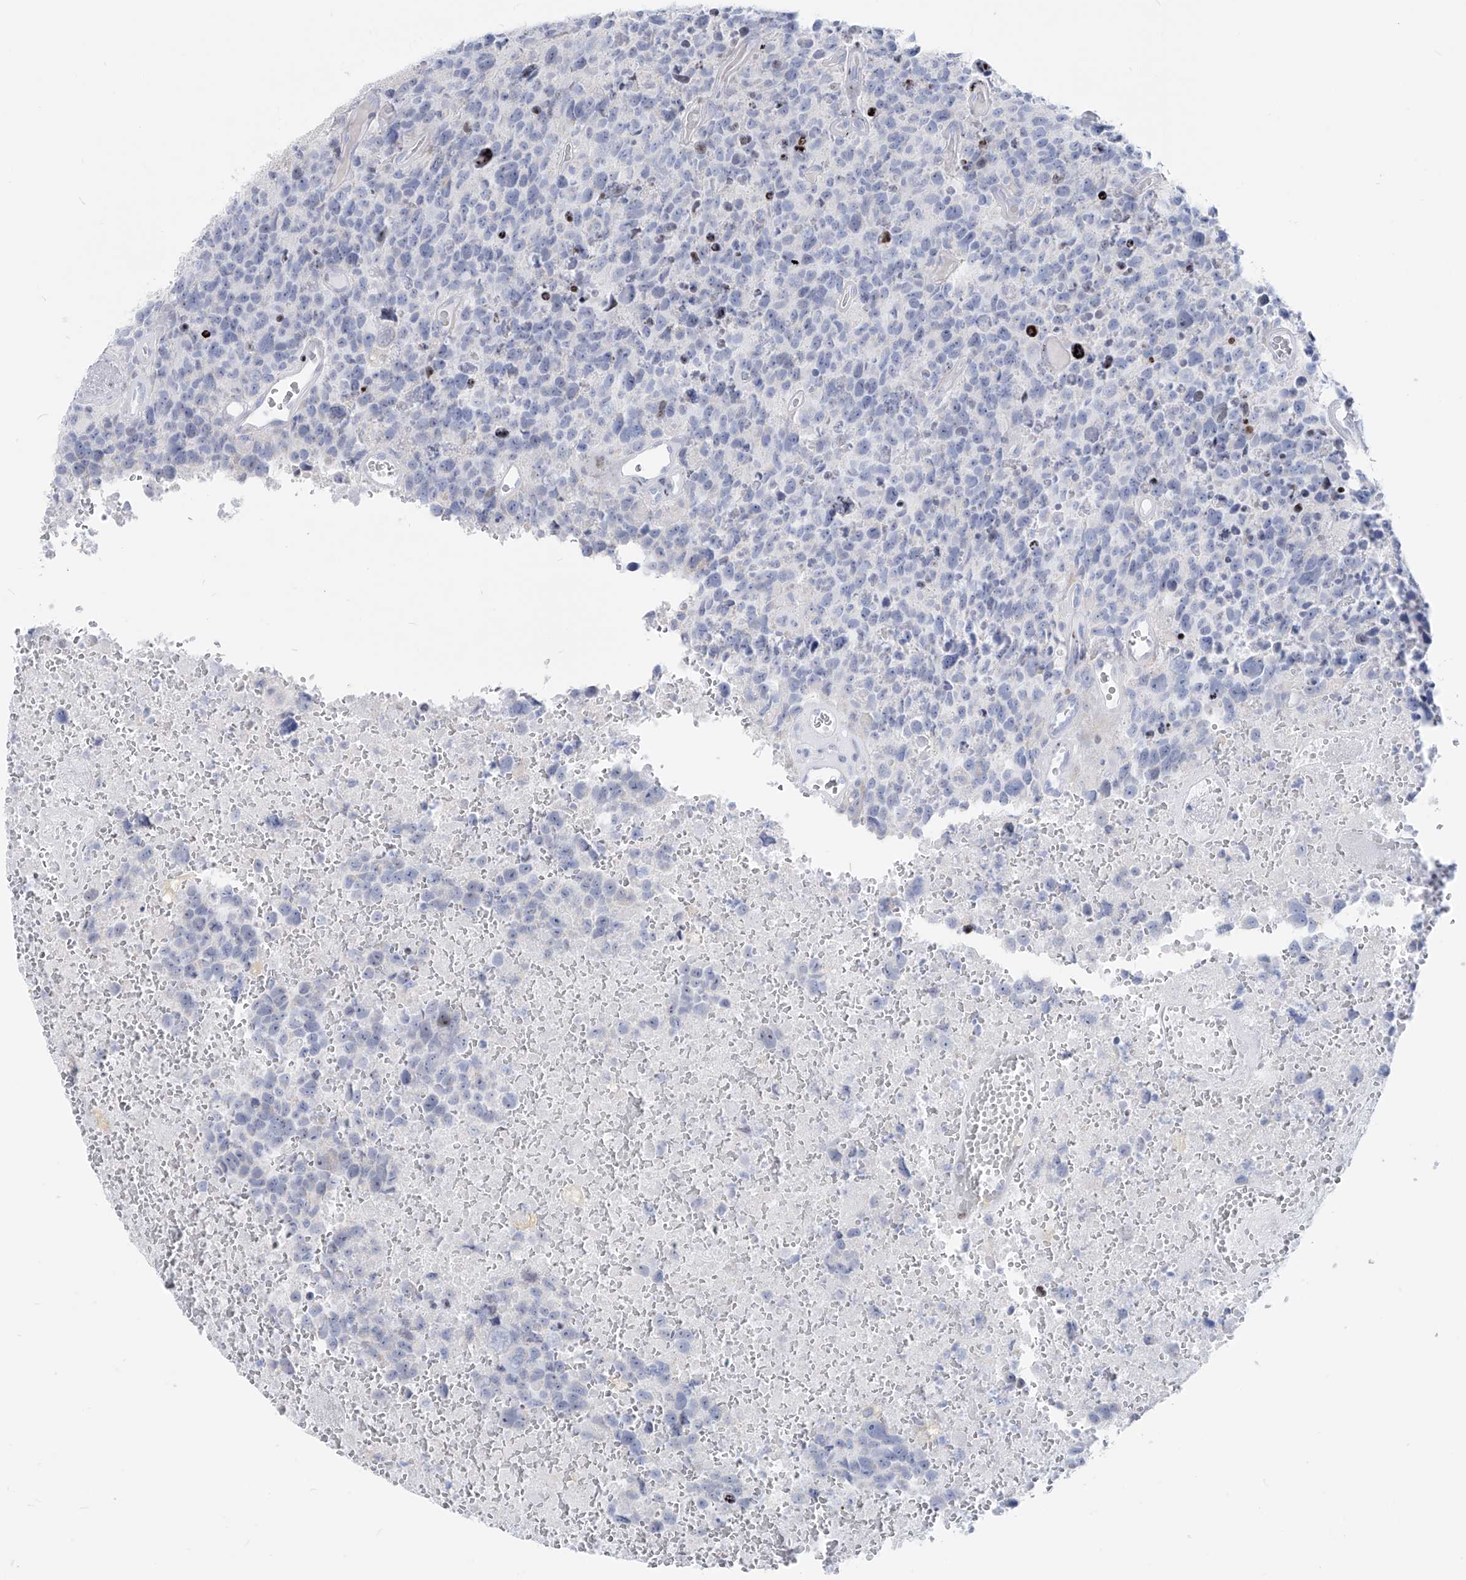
{"staining": {"intensity": "negative", "quantity": "none", "location": "none"}, "tissue": "glioma", "cell_type": "Tumor cells", "image_type": "cancer", "snomed": [{"axis": "morphology", "description": "Glioma, malignant, High grade"}, {"axis": "topography", "description": "Brain"}], "caption": "Malignant high-grade glioma was stained to show a protein in brown. There is no significant positivity in tumor cells.", "gene": "FRS3", "patient": {"sex": "male", "age": 69}}